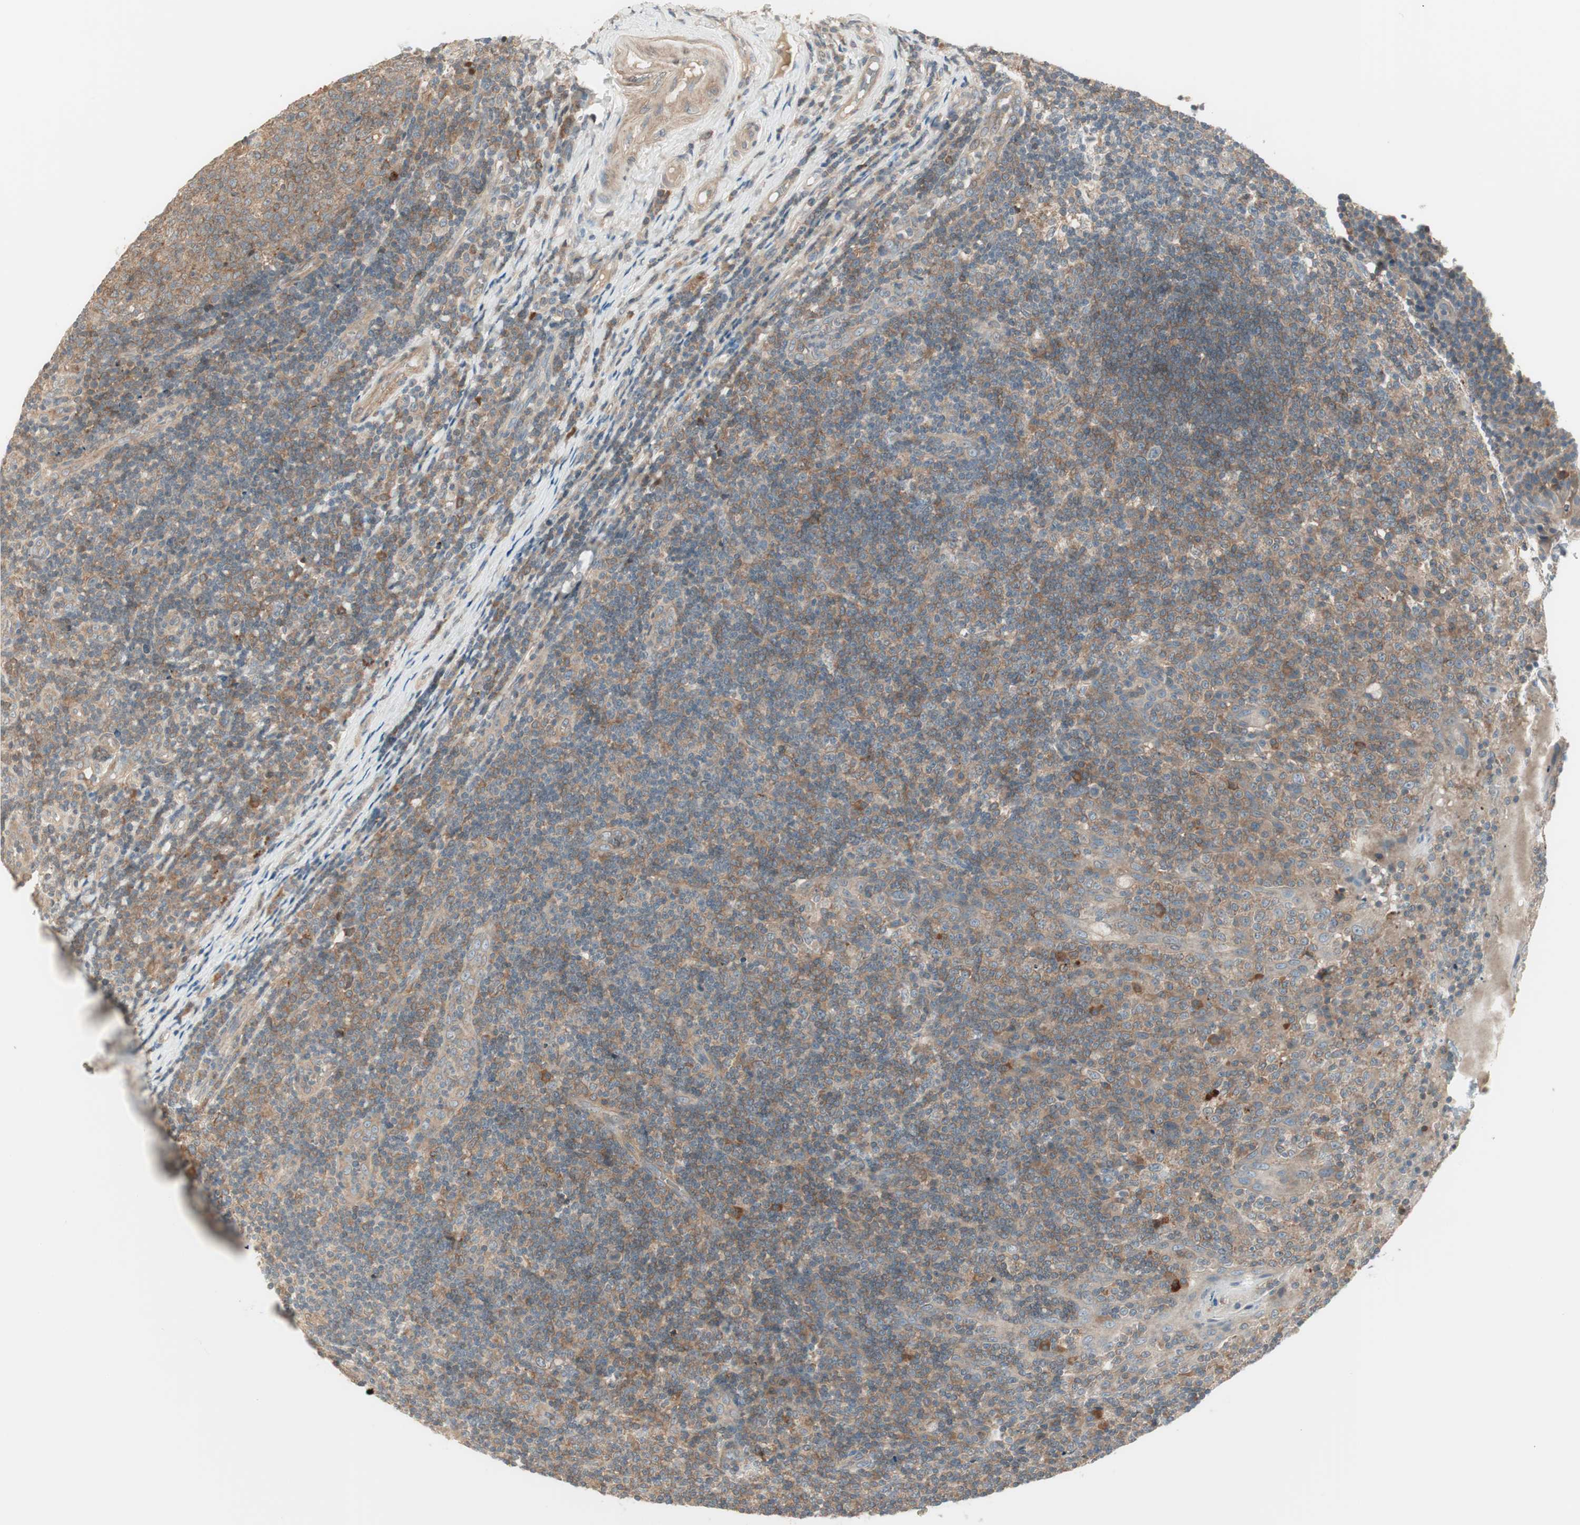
{"staining": {"intensity": "weak", "quantity": "25%-75%", "location": "cytoplasmic/membranous"}, "tissue": "tonsil", "cell_type": "Germinal center cells", "image_type": "normal", "snomed": [{"axis": "morphology", "description": "Normal tissue, NOS"}, {"axis": "topography", "description": "Tonsil"}], "caption": "IHC staining of normal tonsil, which reveals low levels of weak cytoplasmic/membranous staining in about 25%-75% of germinal center cells indicating weak cytoplasmic/membranous protein positivity. The staining was performed using DAB (3,3'-diaminobenzidine) (brown) for protein detection and nuclei were counterstained in hematoxylin (blue).", "gene": "SFRP1", "patient": {"sex": "female", "age": 40}}